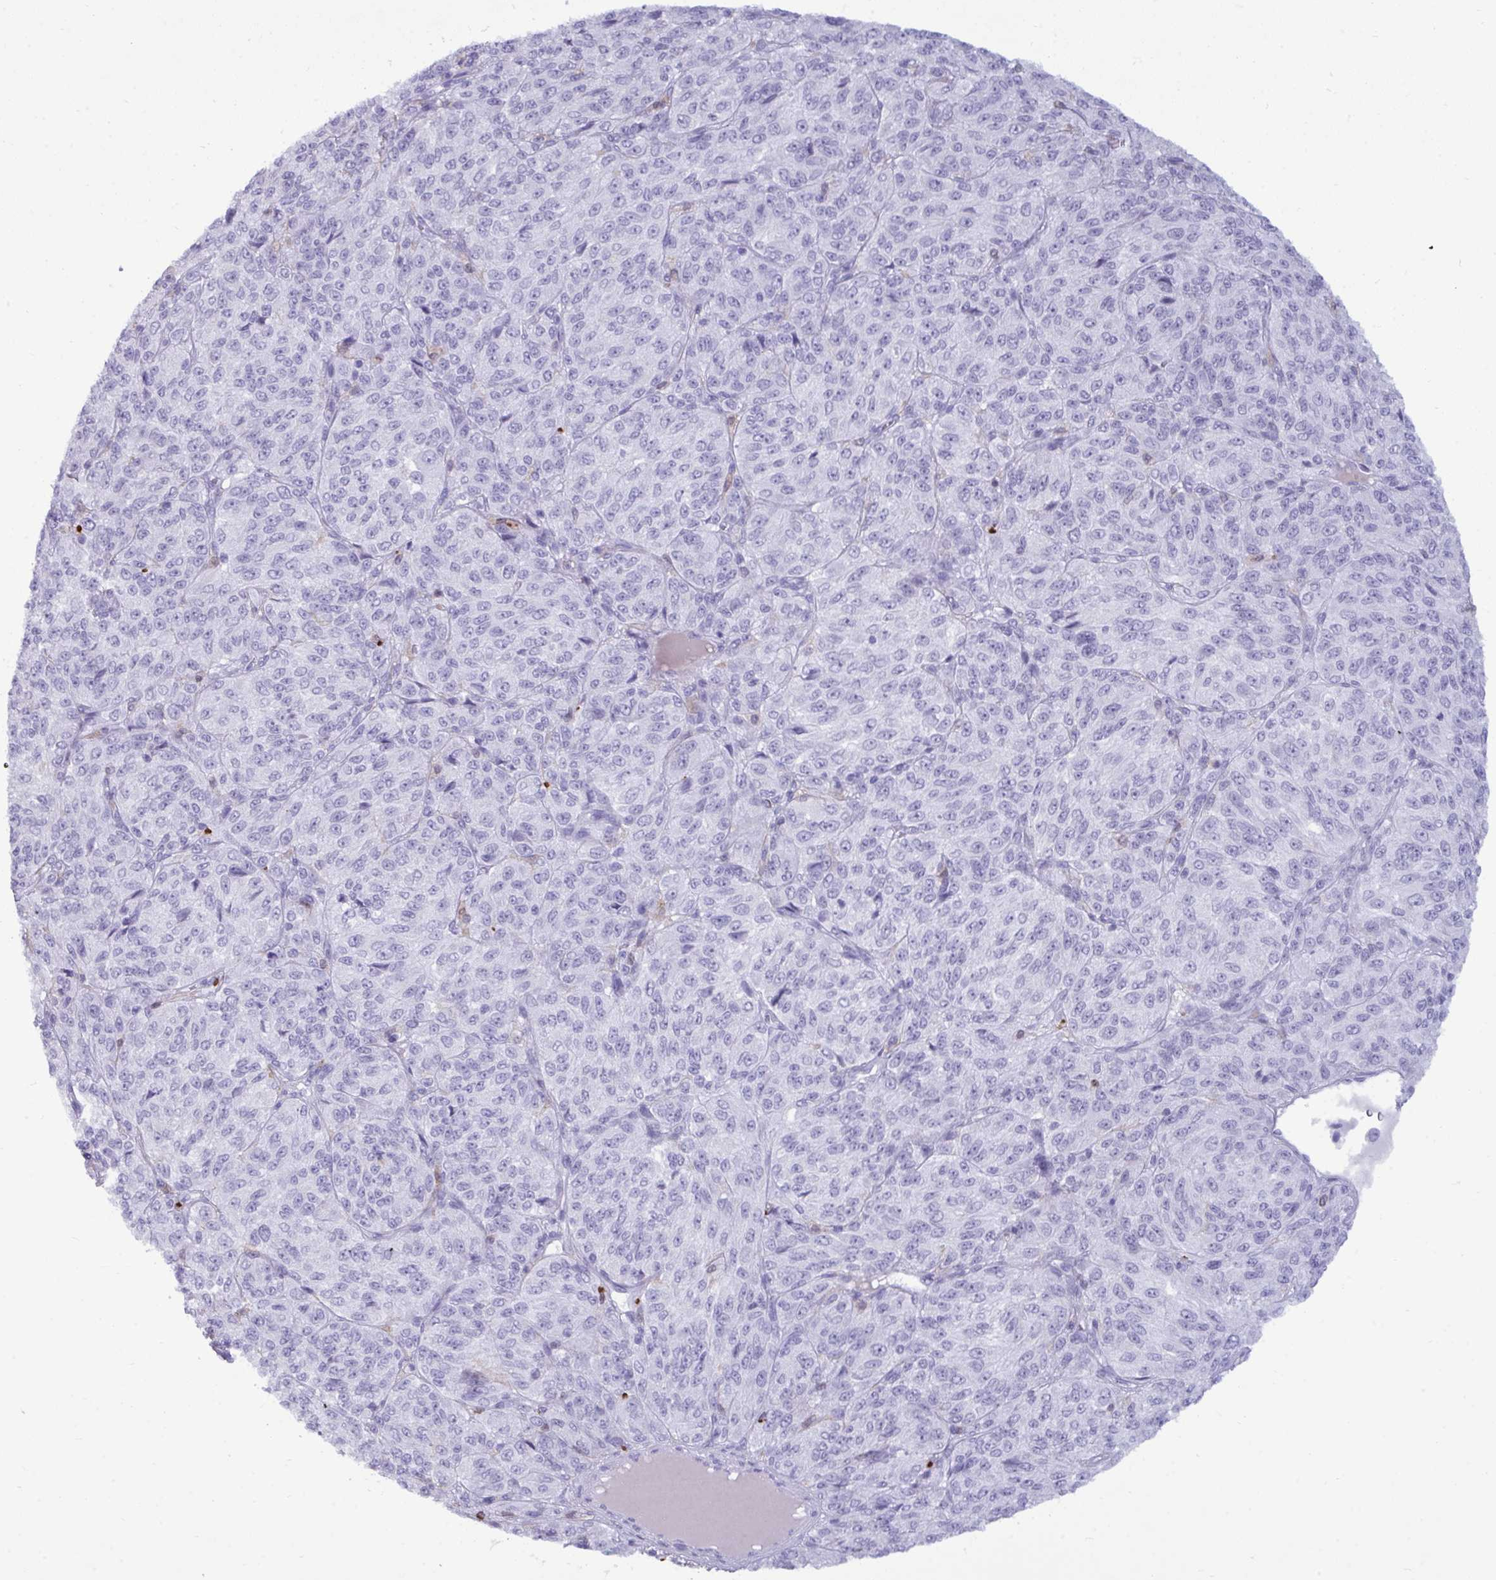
{"staining": {"intensity": "negative", "quantity": "none", "location": "none"}, "tissue": "melanoma", "cell_type": "Tumor cells", "image_type": "cancer", "snomed": [{"axis": "morphology", "description": "Malignant melanoma, Metastatic site"}, {"axis": "topography", "description": "Brain"}], "caption": "The IHC histopathology image has no significant expression in tumor cells of melanoma tissue.", "gene": "ANKRD60", "patient": {"sex": "female", "age": 56}}